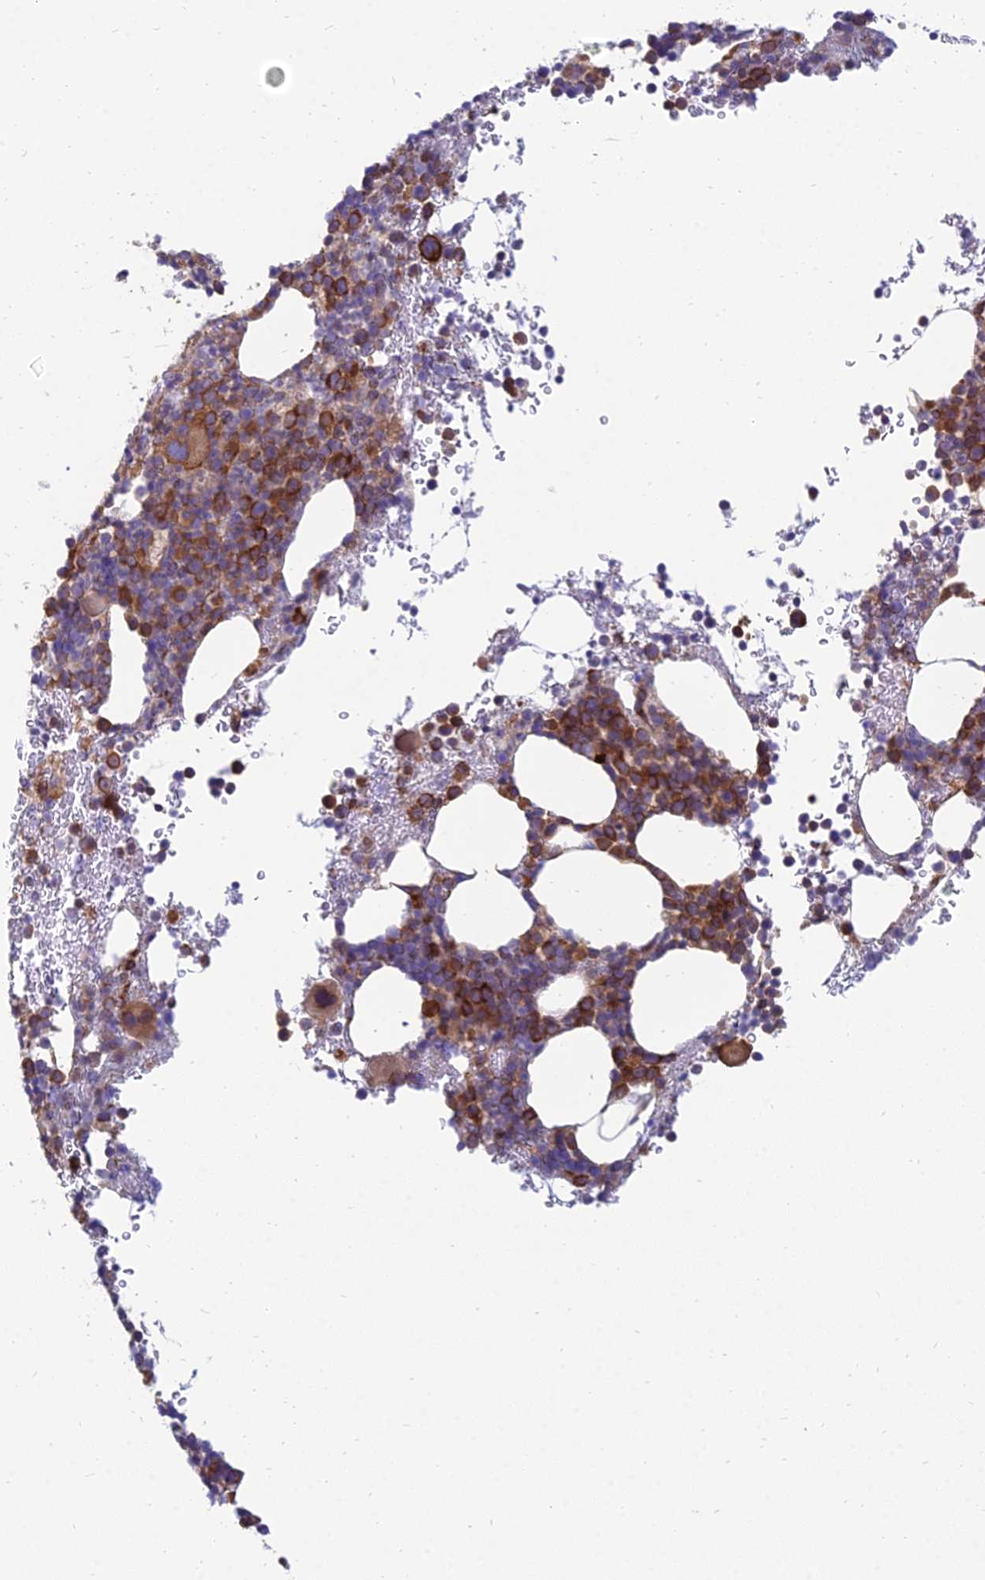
{"staining": {"intensity": "strong", "quantity": "25%-75%", "location": "cytoplasmic/membranous"}, "tissue": "bone marrow", "cell_type": "Hematopoietic cells", "image_type": "normal", "snomed": [{"axis": "morphology", "description": "Normal tissue, NOS"}, {"axis": "topography", "description": "Bone marrow"}], "caption": "Immunohistochemical staining of benign human bone marrow exhibits 25%-75% levels of strong cytoplasmic/membranous protein staining in about 25%-75% of hematopoietic cells.", "gene": "TXLNA", "patient": {"sex": "female", "age": 82}}